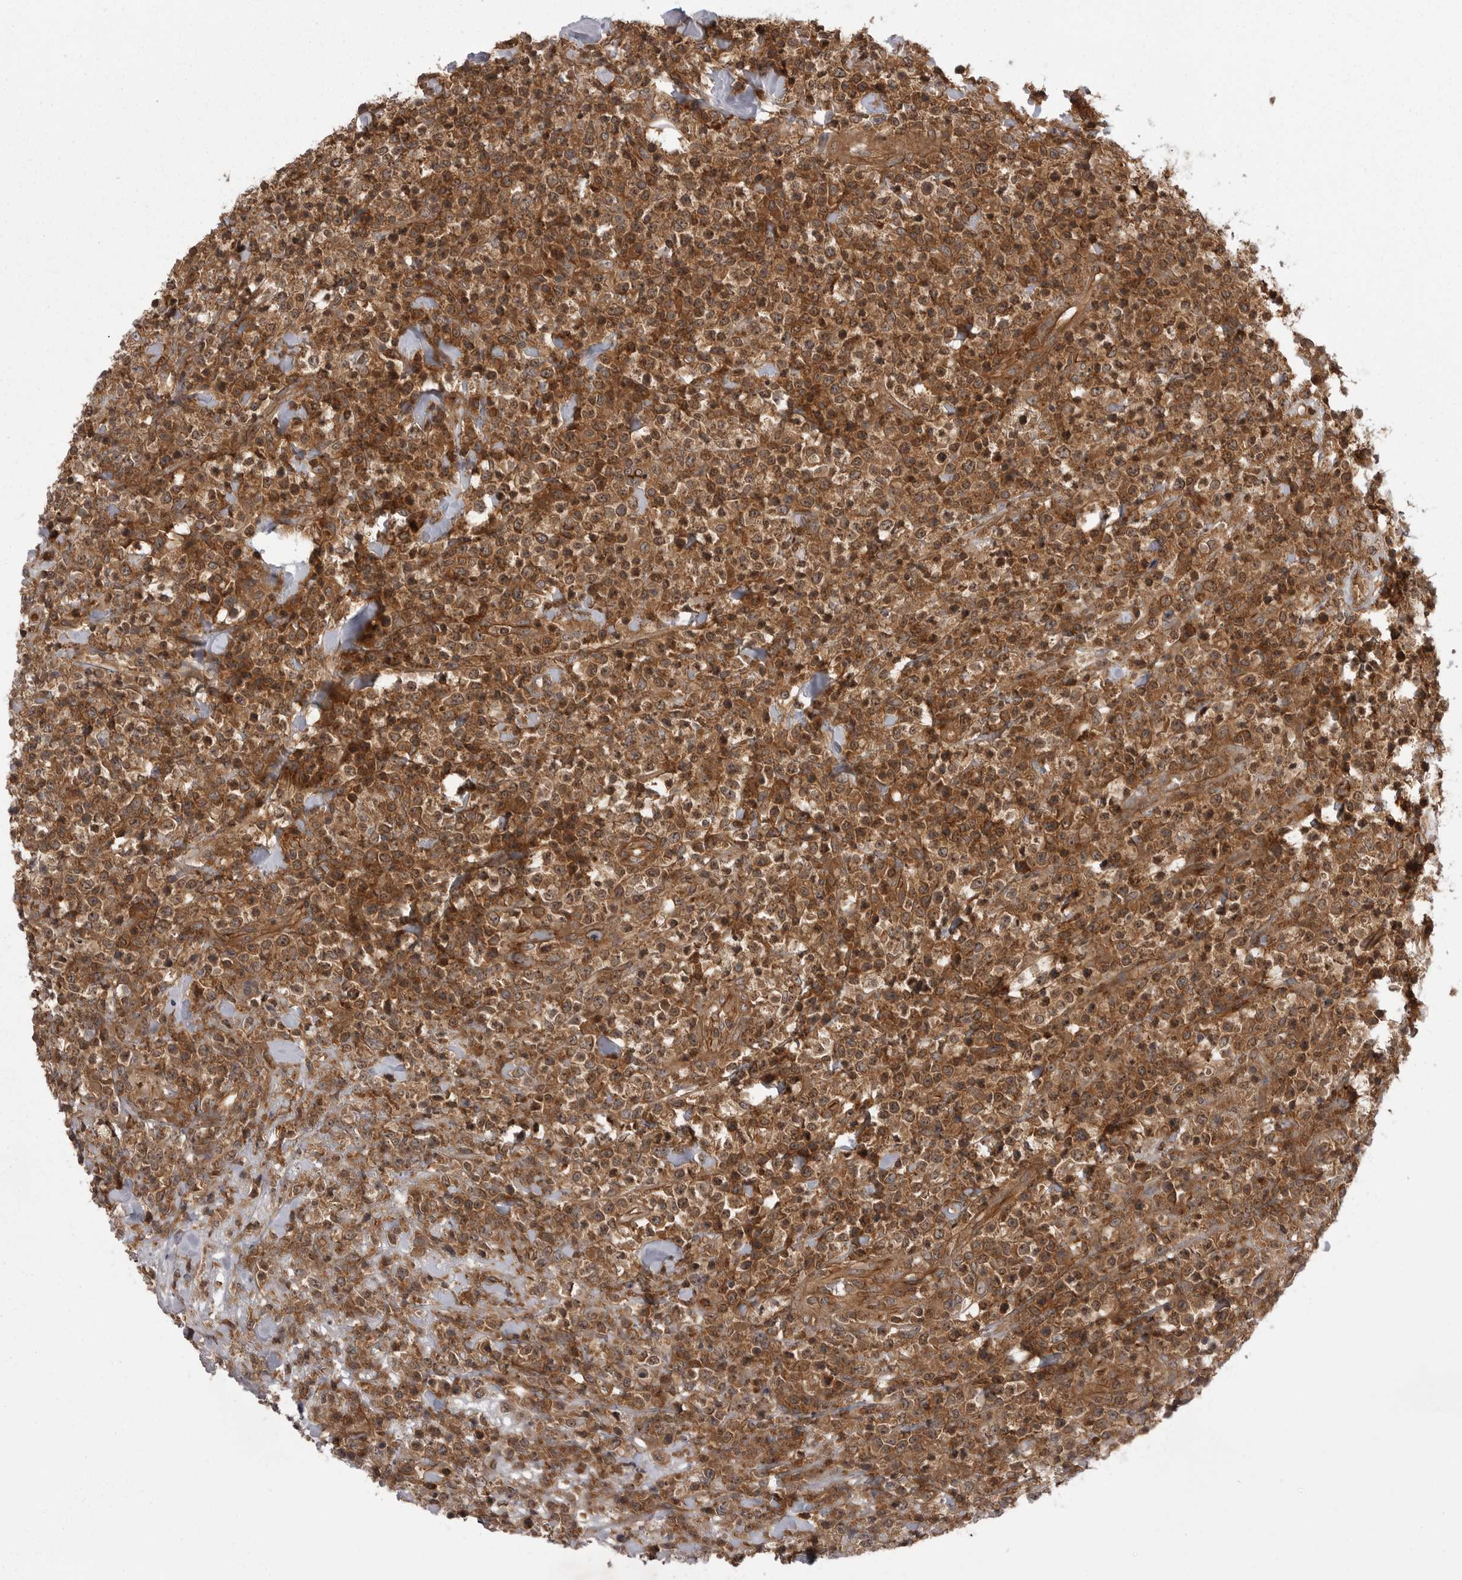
{"staining": {"intensity": "strong", "quantity": ">75%", "location": "cytoplasmic/membranous,nuclear"}, "tissue": "lymphoma", "cell_type": "Tumor cells", "image_type": "cancer", "snomed": [{"axis": "morphology", "description": "Malignant lymphoma, non-Hodgkin's type, High grade"}, {"axis": "topography", "description": "Colon"}], "caption": "A histopathology image showing strong cytoplasmic/membranous and nuclear expression in approximately >75% of tumor cells in malignant lymphoma, non-Hodgkin's type (high-grade), as visualized by brown immunohistochemical staining.", "gene": "STK24", "patient": {"sex": "female", "age": 53}}